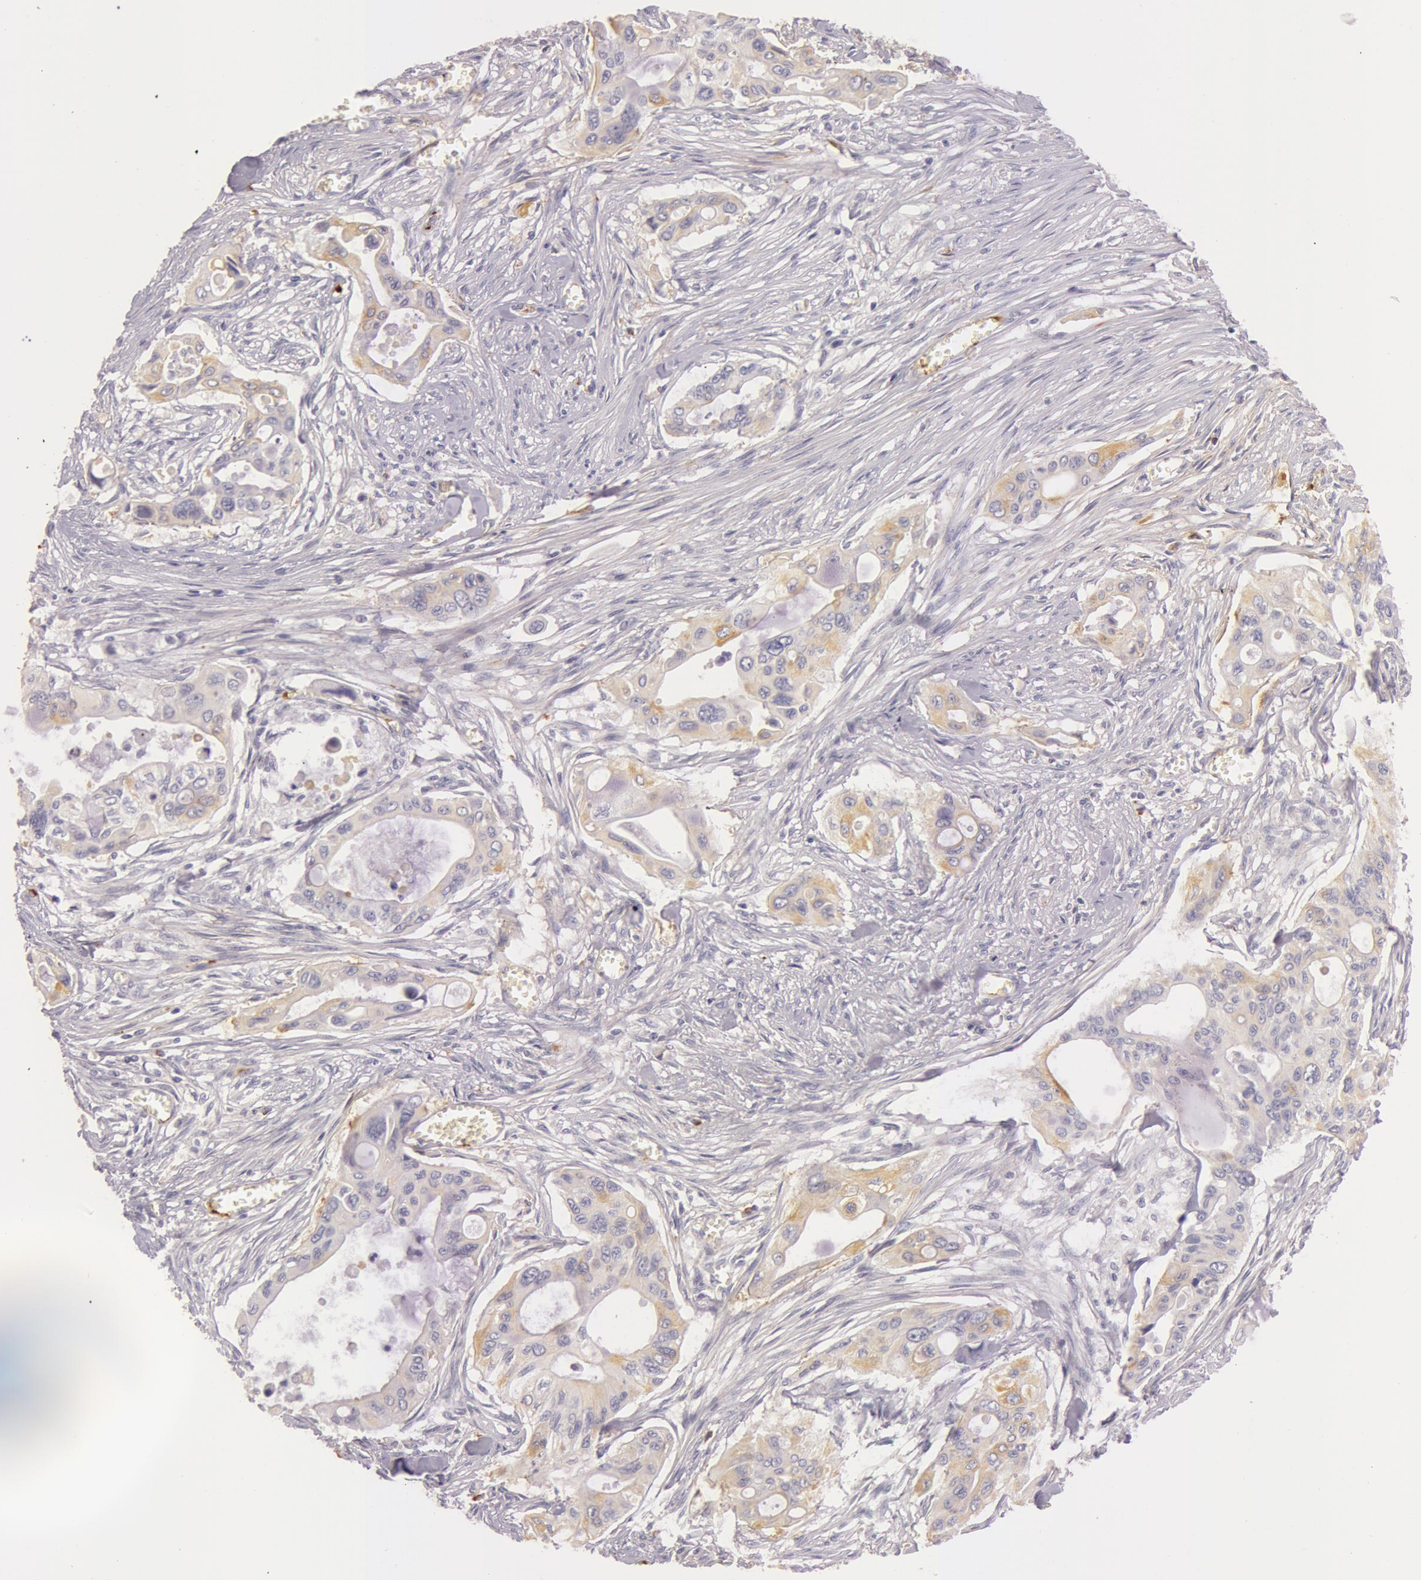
{"staining": {"intensity": "weak", "quantity": "<25%", "location": "cytoplasmic/membranous"}, "tissue": "pancreatic cancer", "cell_type": "Tumor cells", "image_type": "cancer", "snomed": [{"axis": "morphology", "description": "Adenocarcinoma, NOS"}, {"axis": "topography", "description": "Pancreas"}], "caption": "Immunohistochemical staining of pancreatic cancer reveals no significant staining in tumor cells.", "gene": "C4BPA", "patient": {"sex": "male", "age": 77}}